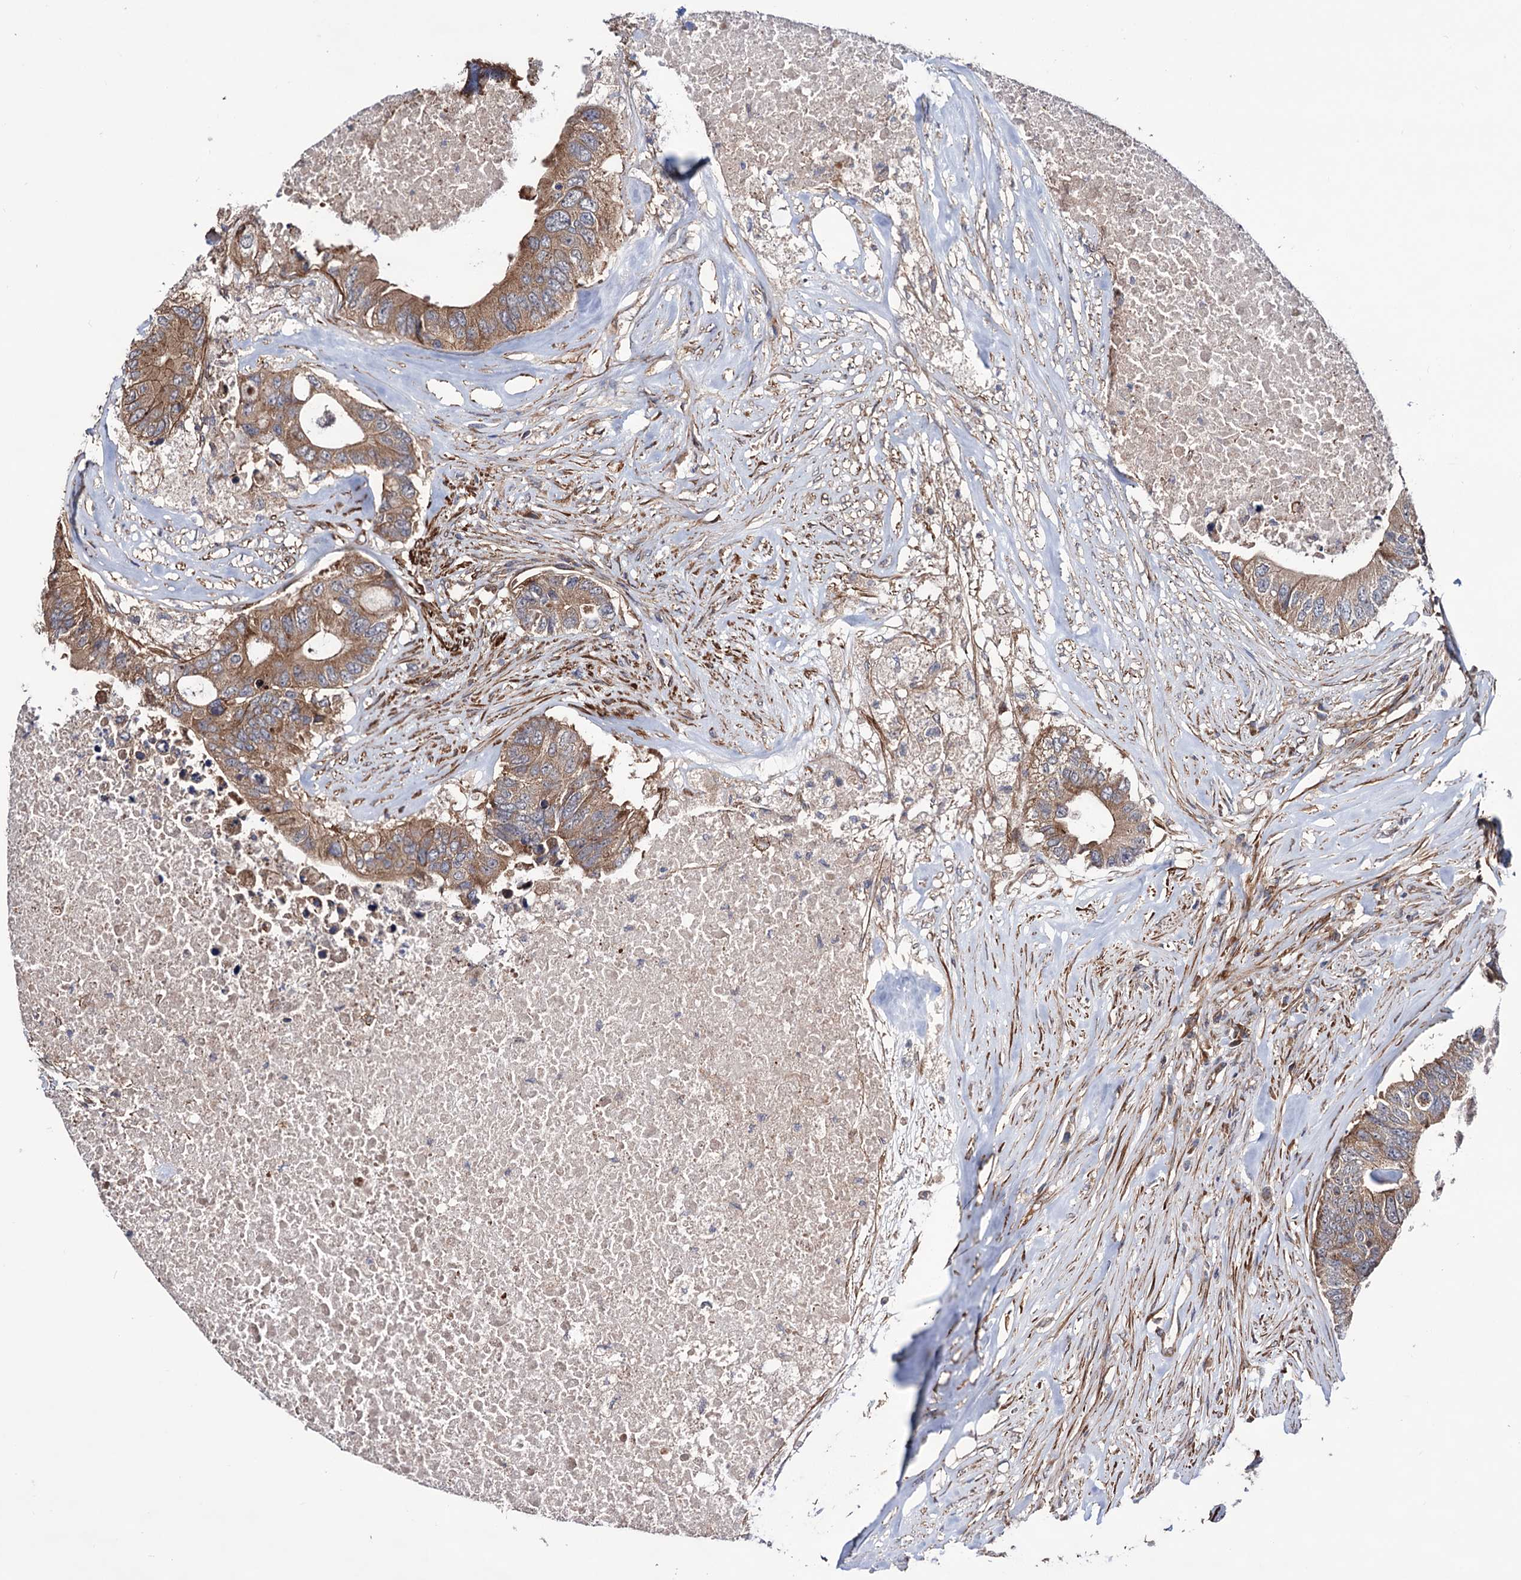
{"staining": {"intensity": "strong", "quantity": ">75%", "location": "cytoplasmic/membranous"}, "tissue": "colorectal cancer", "cell_type": "Tumor cells", "image_type": "cancer", "snomed": [{"axis": "morphology", "description": "Adenocarcinoma, NOS"}, {"axis": "topography", "description": "Colon"}], "caption": "Strong cytoplasmic/membranous staining is identified in about >75% of tumor cells in colorectal cancer (adenocarcinoma).", "gene": "FERMT2", "patient": {"sex": "male", "age": 71}}